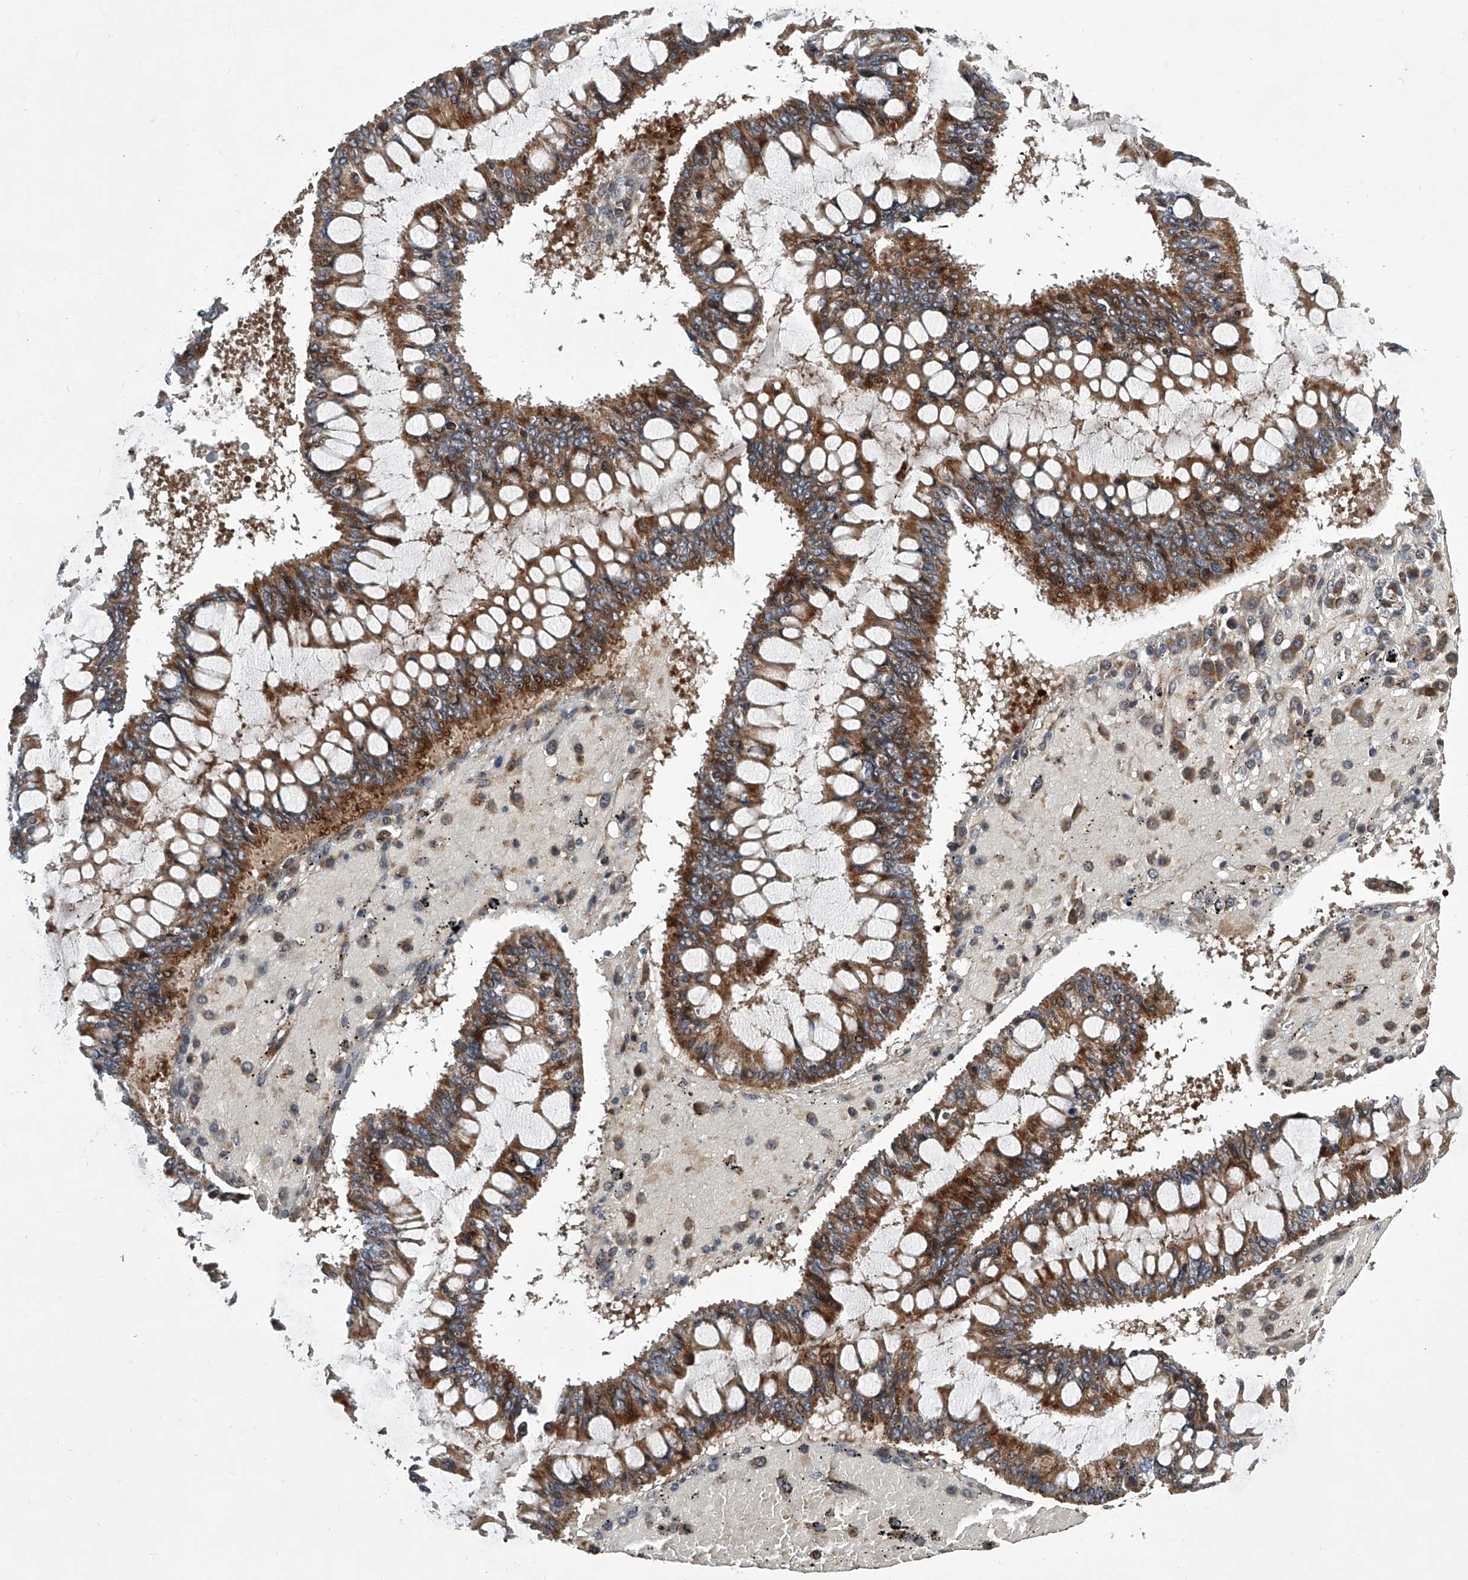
{"staining": {"intensity": "moderate", "quantity": ">75%", "location": "cytoplasmic/membranous"}, "tissue": "ovarian cancer", "cell_type": "Tumor cells", "image_type": "cancer", "snomed": [{"axis": "morphology", "description": "Cystadenocarcinoma, mucinous, NOS"}, {"axis": "topography", "description": "Ovary"}], "caption": "IHC image of ovarian cancer stained for a protein (brown), which displays medium levels of moderate cytoplasmic/membranous positivity in approximately >75% of tumor cells.", "gene": "USF3", "patient": {"sex": "female", "age": 73}}